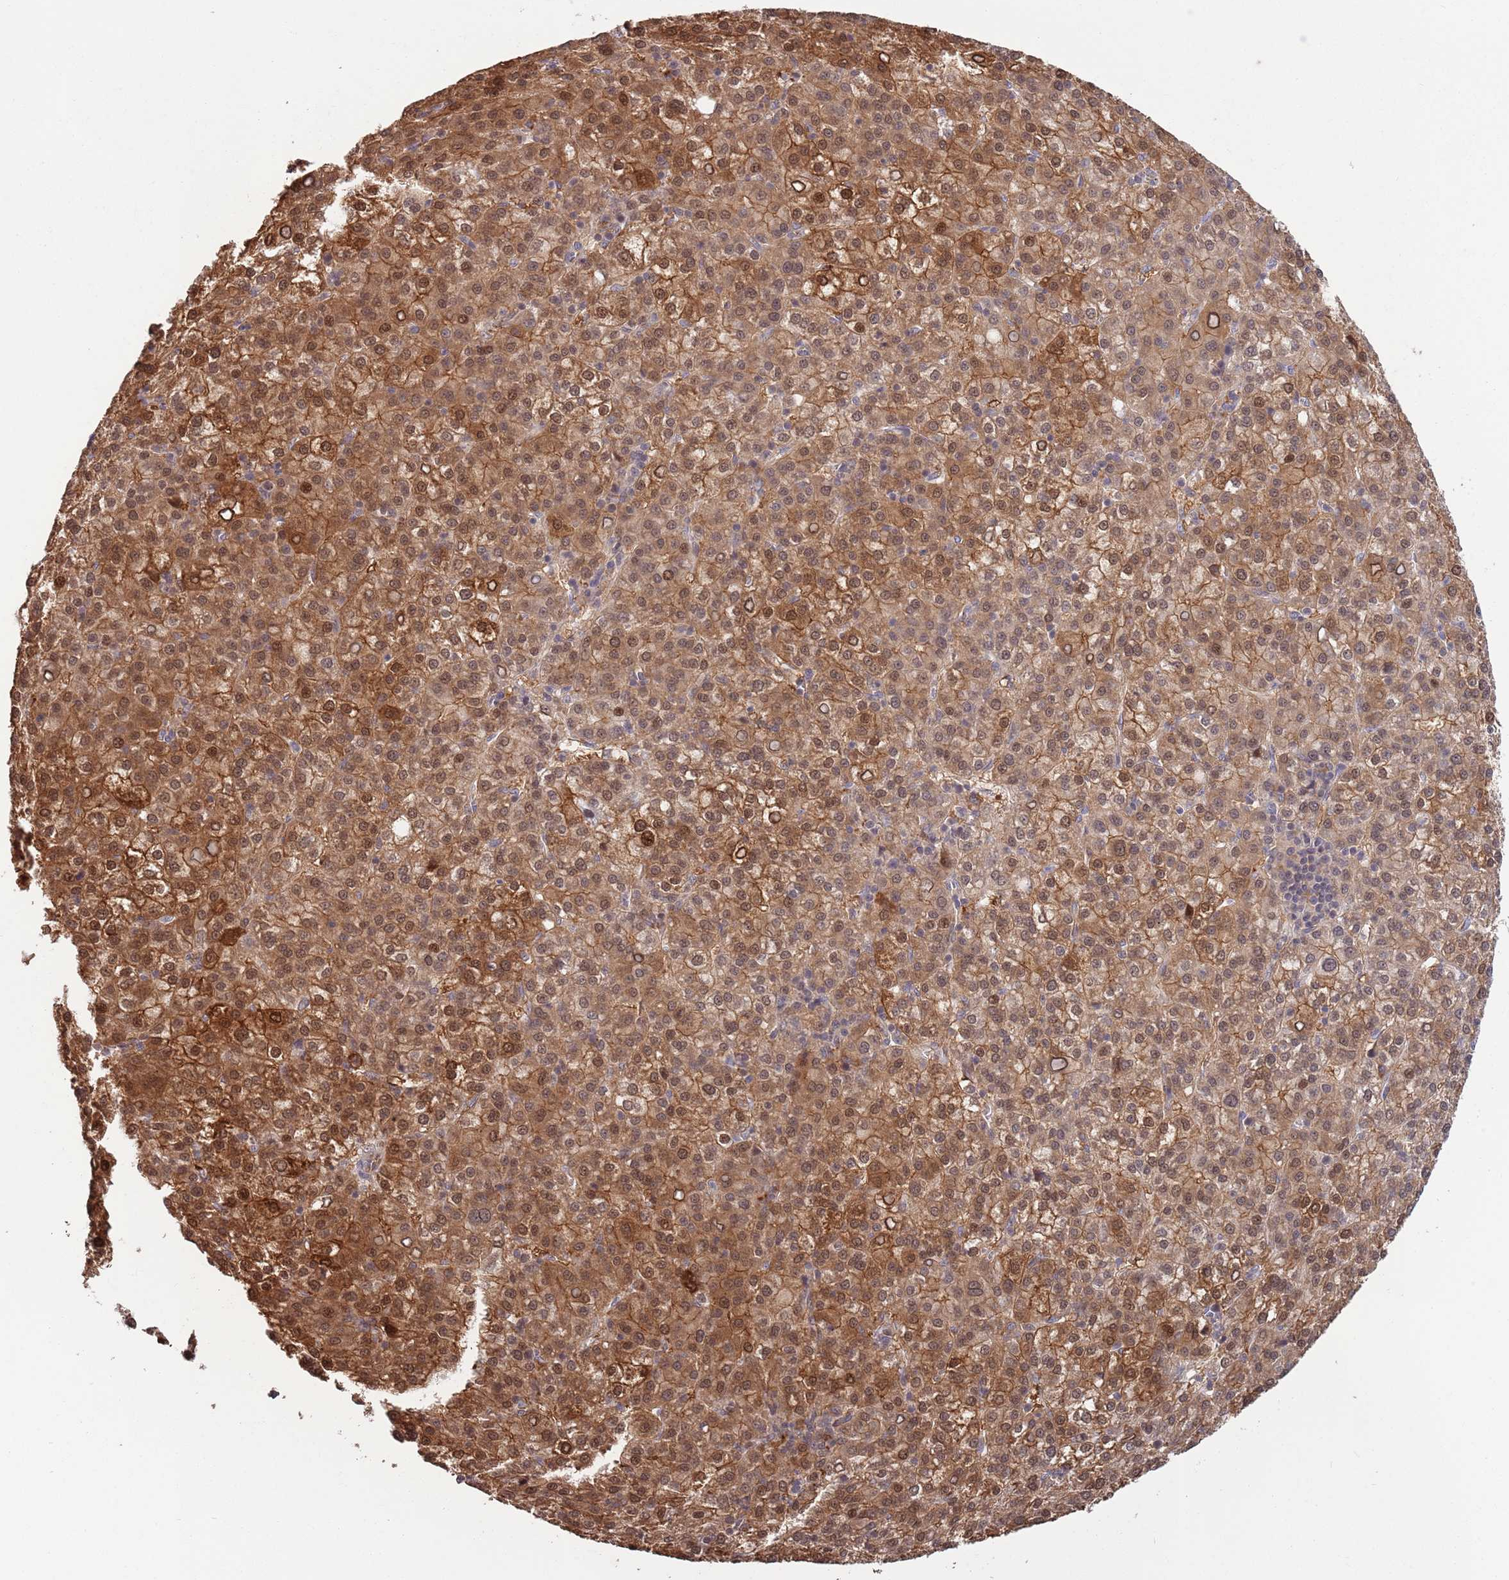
{"staining": {"intensity": "strong", "quantity": ">75%", "location": "cytoplasmic/membranous,nuclear"}, "tissue": "liver cancer", "cell_type": "Tumor cells", "image_type": "cancer", "snomed": [{"axis": "morphology", "description": "Carcinoma, Hepatocellular, NOS"}, {"axis": "topography", "description": "Liver"}], "caption": "Tumor cells demonstrate high levels of strong cytoplasmic/membranous and nuclear staining in about >75% of cells in liver cancer (hepatocellular carcinoma). The staining was performed using DAB (3,3'-diaminobenzidine), with brown indicating positive protein expression. Nuclei are stained blue with hematoxylin.", "gene": "SALL1", "patient": {"sex": "female", "age": 58}}